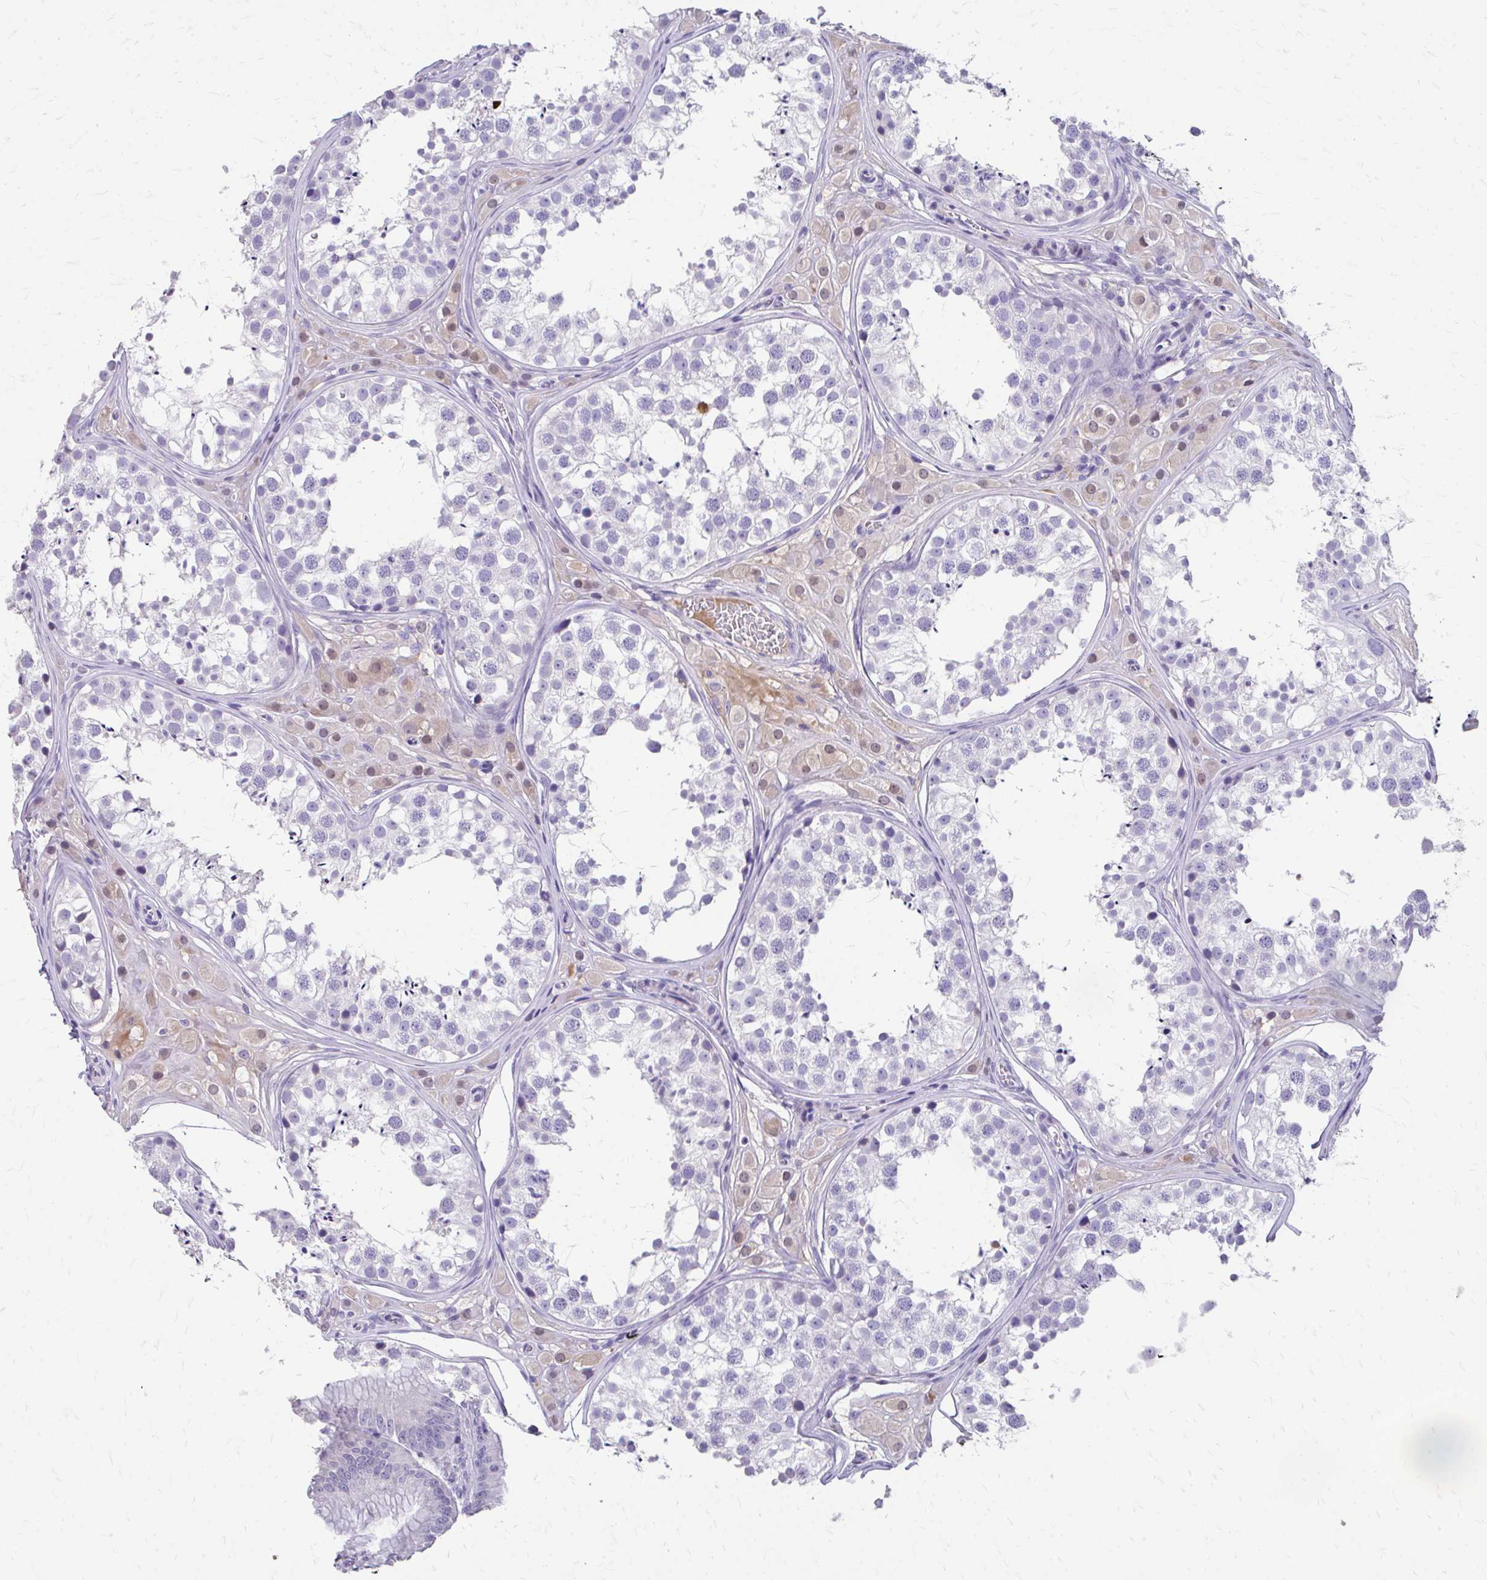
{"staining": {"intensity": "negative", "quantity": "none", "location": "none"}, "tissue": "testis", "cell_type": "Cells in seminiferous ducts", "image_type": "normal", "snomed": [{"axis": "morphology", "description": "Normal tissue, NOS"}, {"axis": "topography", "description": "Testis"}], "caption": "Immunohistochemistry histopathology image of normal testis stained for a protein (brown), which reveals no expression in cells in seminiferous ducts.", "gene": "CFH", "patient": {"sex": "male", "age": 13}}